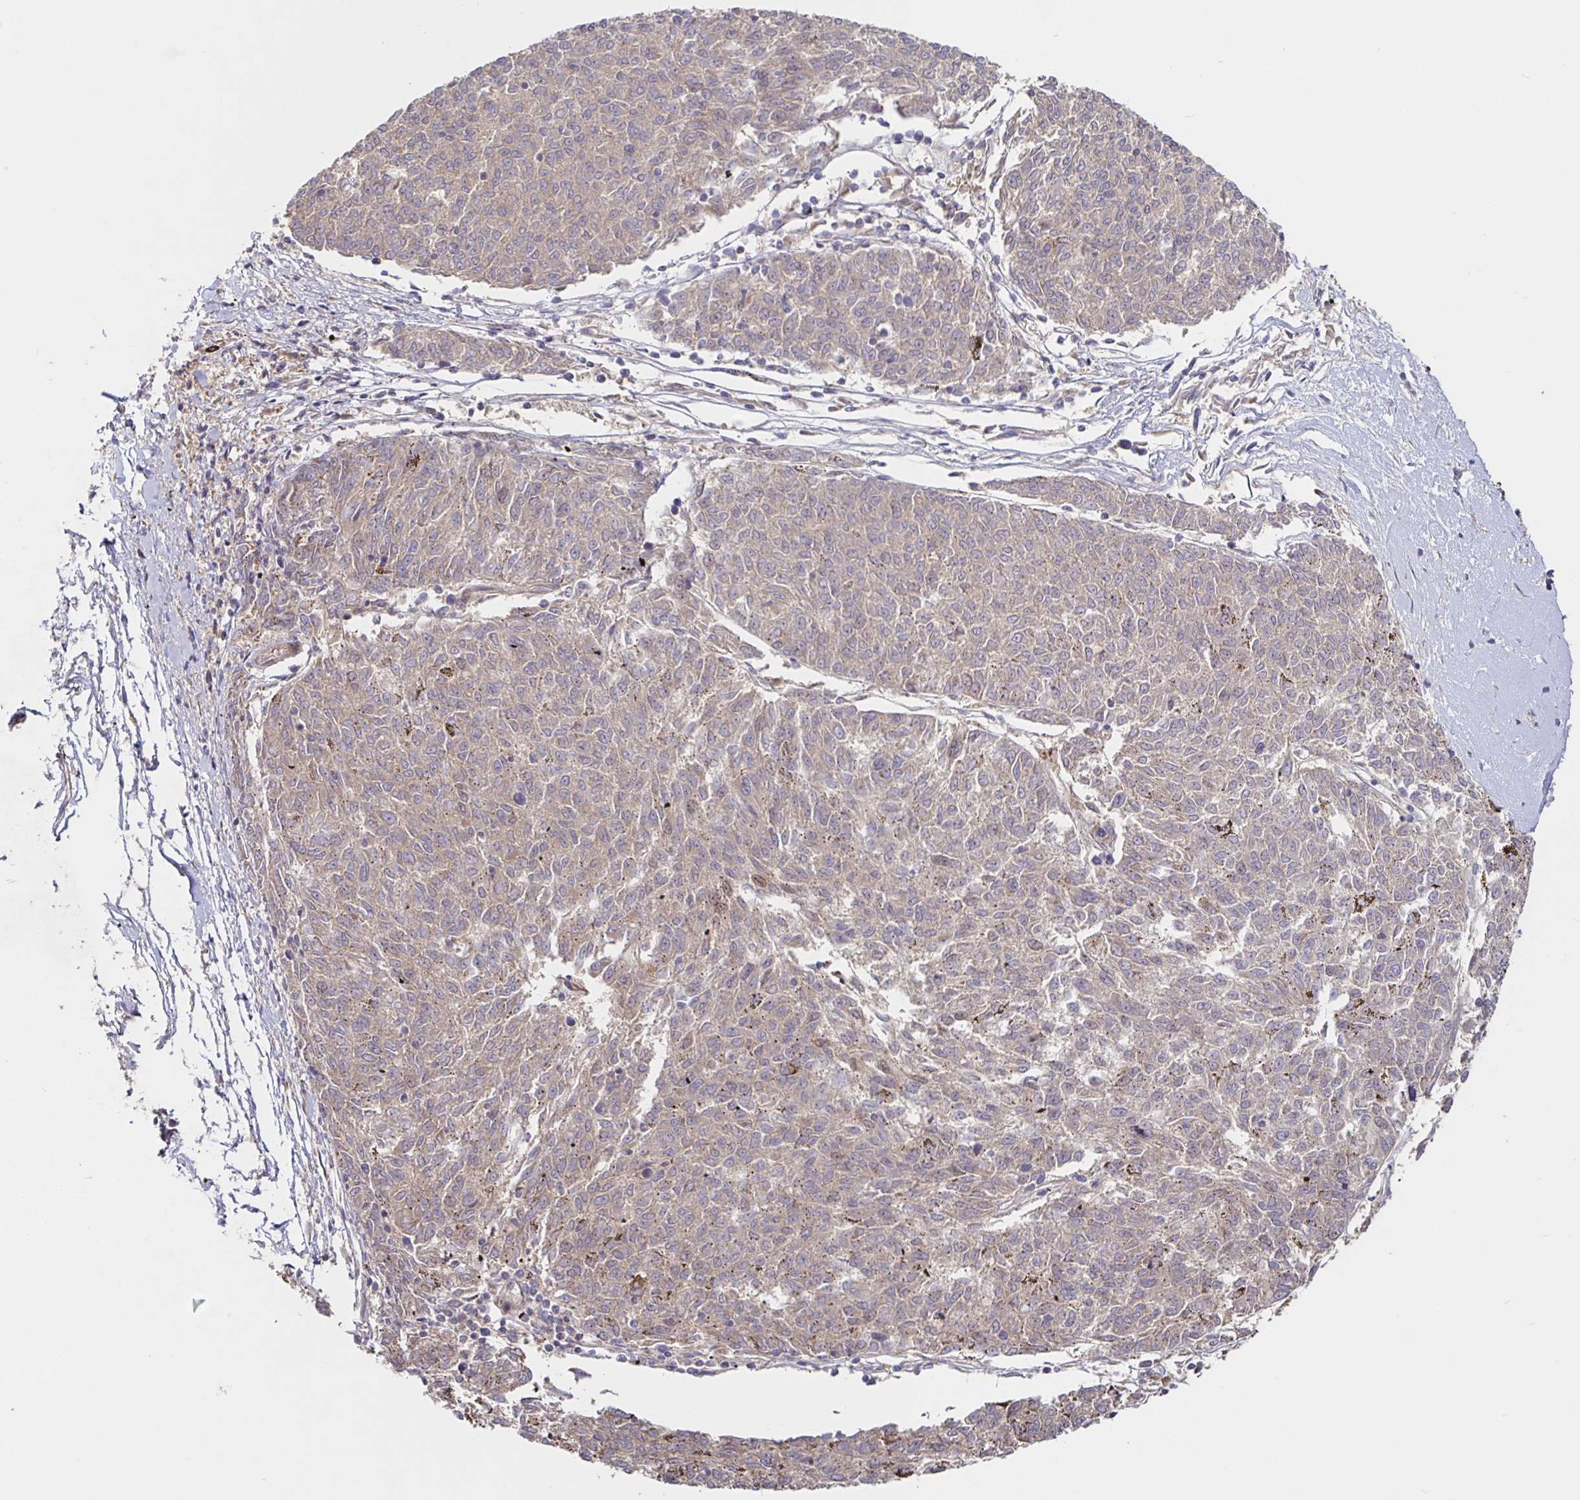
{"staining": {"intensity": "weak", "quantity": "25%-75%", "location": "cytoplasmic/membranous"}, "tissue": "melanoma", "cell_type": "Tumor cells", "image_type": "cancer", "snomed": [{"axis": "morphology", "description": "Malignant melanoma, NOS"}, {"axis": "topography", "description": "Skin"}], "caption": "Melanoma stained for a protein (brown) demonstrates weak cytoplasmic/membranous positive expression in approximately 25%-75% of tumor cells.", "gene": "AACS", "patient": {"sex": "female", "age": 72}}